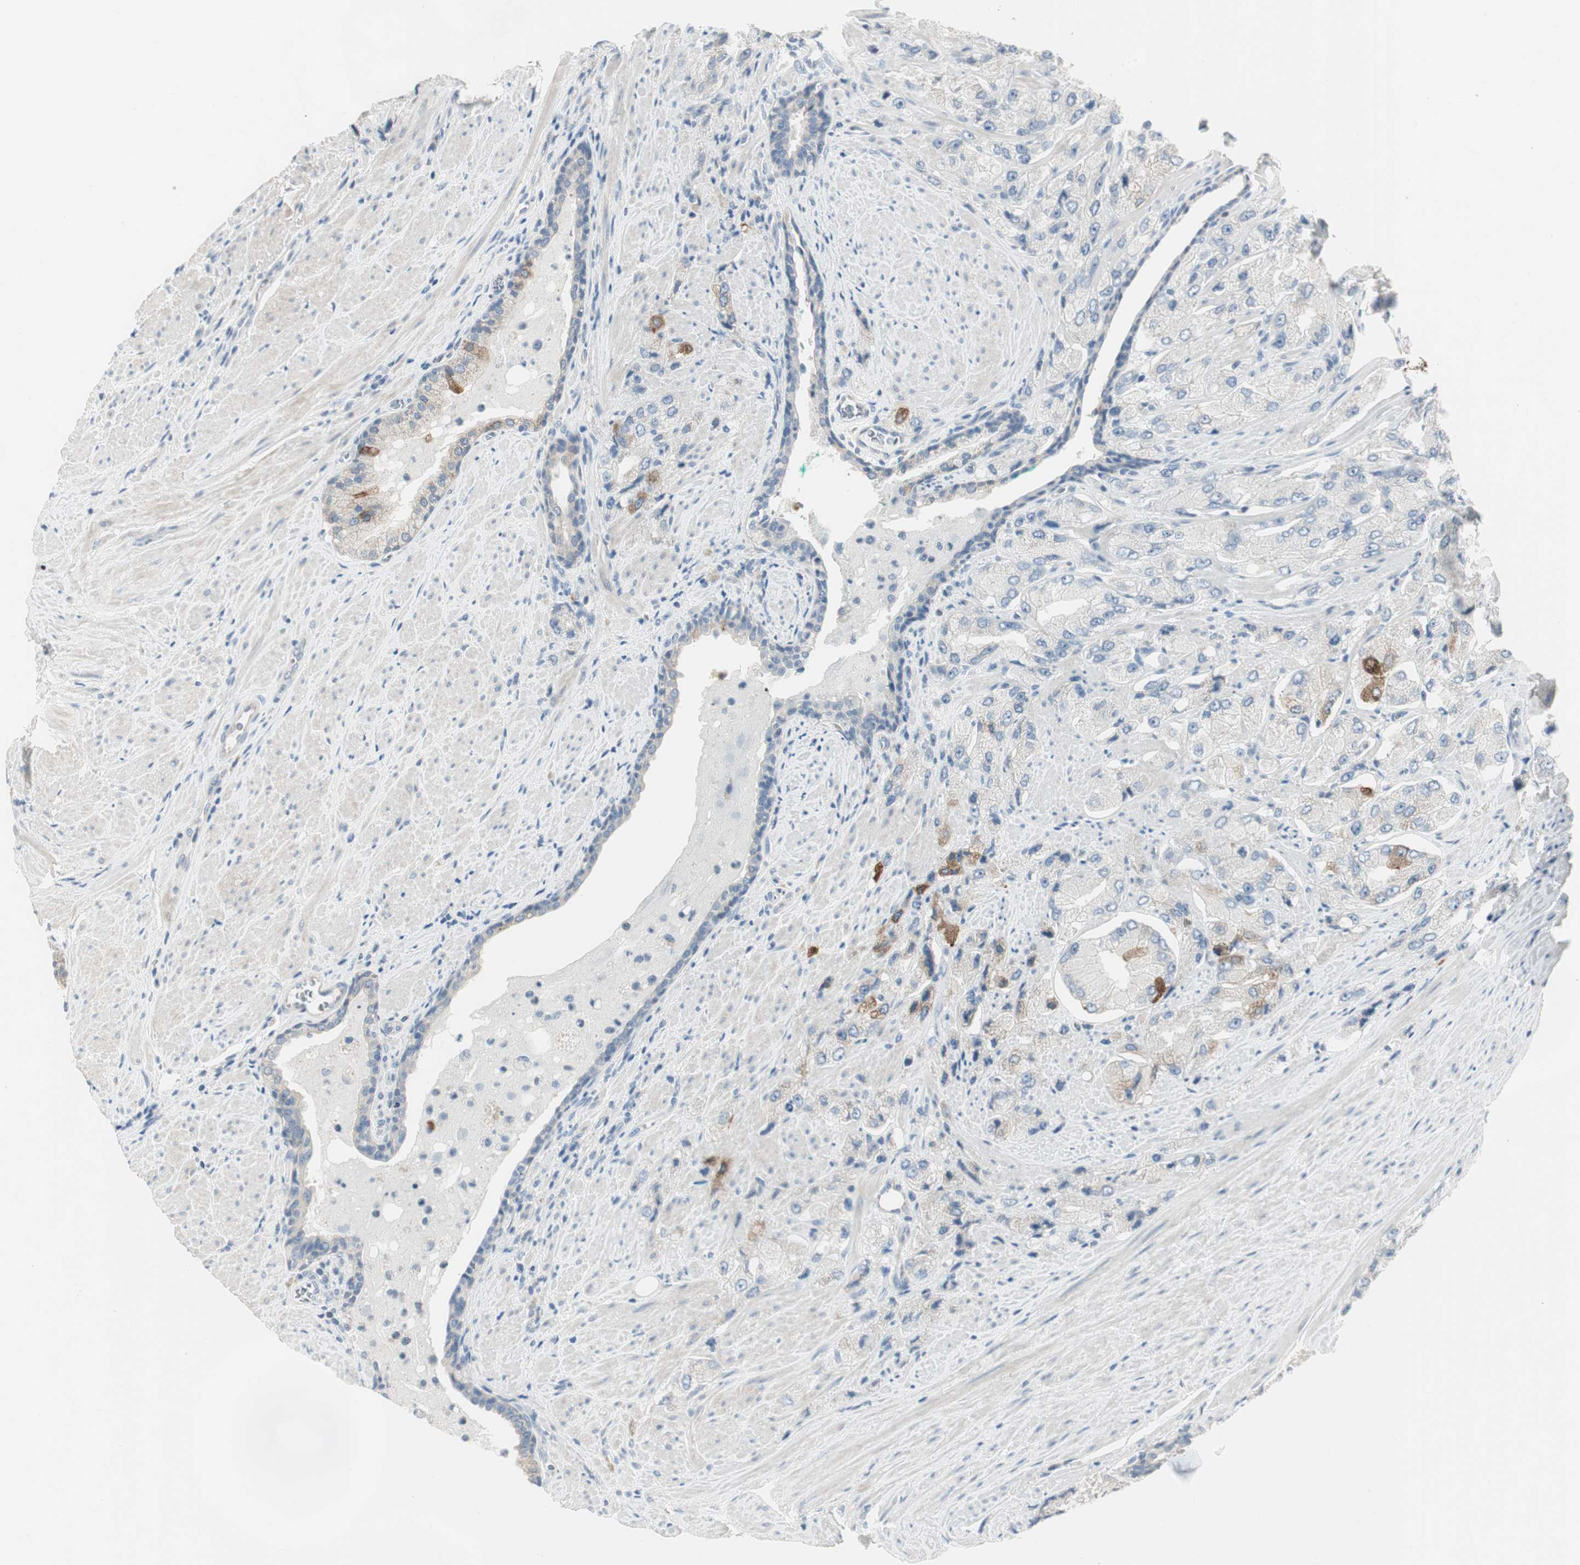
{"staining": {"intensity": "moderate", "quantity": "<25%", "location": "cytoplasmic/membranous"}, "tissue": "prostate cancer", "cell_type": "Tumor cells", "image_type": "cancer", "snomed": [{"axis": "morphology", "description": "Adenocarcinoma, High grade"}, {"axis": "topography", "description": "Prostate"}], "caption": "Immunohistochemistry (IHC) staining of prostate cancer (high-grade adenocarcinoma), which displays low levels of moderate cytoplasmic/membranous positivity in approximately <25% of tumor cells indicating moderate cytoplasmic/membranous protein expression. The staining was performed using DAB (brown) for protein detection and nuclei were counterstained in hematoxylin (blue).", "gene": "SPINK4", "patient": {"sex": "male", "age": 58}}